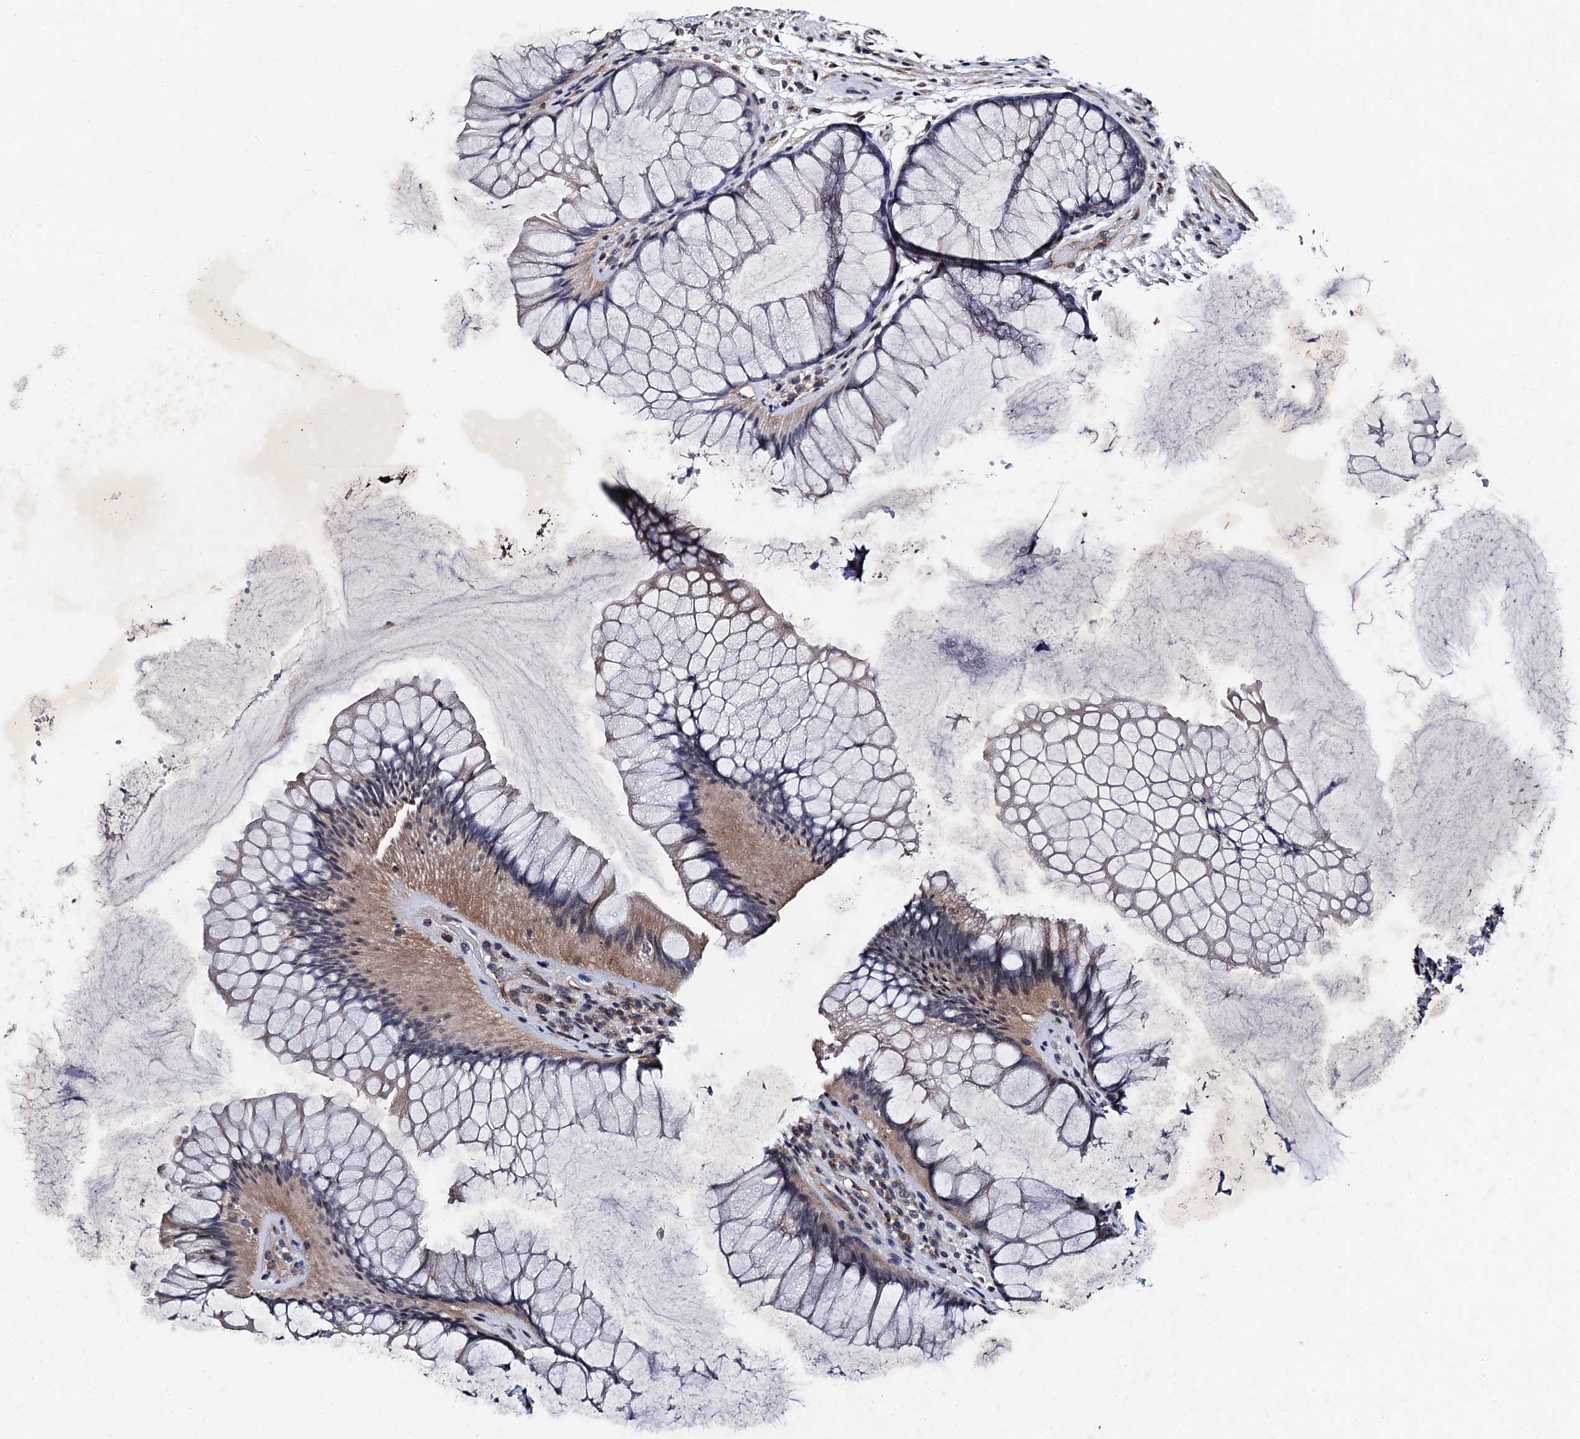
{"staining": {"intensity": "moderate", "quantity": ">75%", "location": "cytoplasmic/membranous"}, "tissue": "rectum", "cell_type": "Glandular cells", "image_type": "normal", "snomed": [{"axis": "morphology", "description": "Normal tissue, NOS"}, {"axis": "topography", "description": "Rectum"}], "caption": "A high-resolution photomicrograph shows IHC staining of normal rectum, which exhibits moderate cytoplasmic/membranous staining in about >75% of glandular cells.", "gene": "PPTC7", "patient": {"sex": "male", "age": 51}}